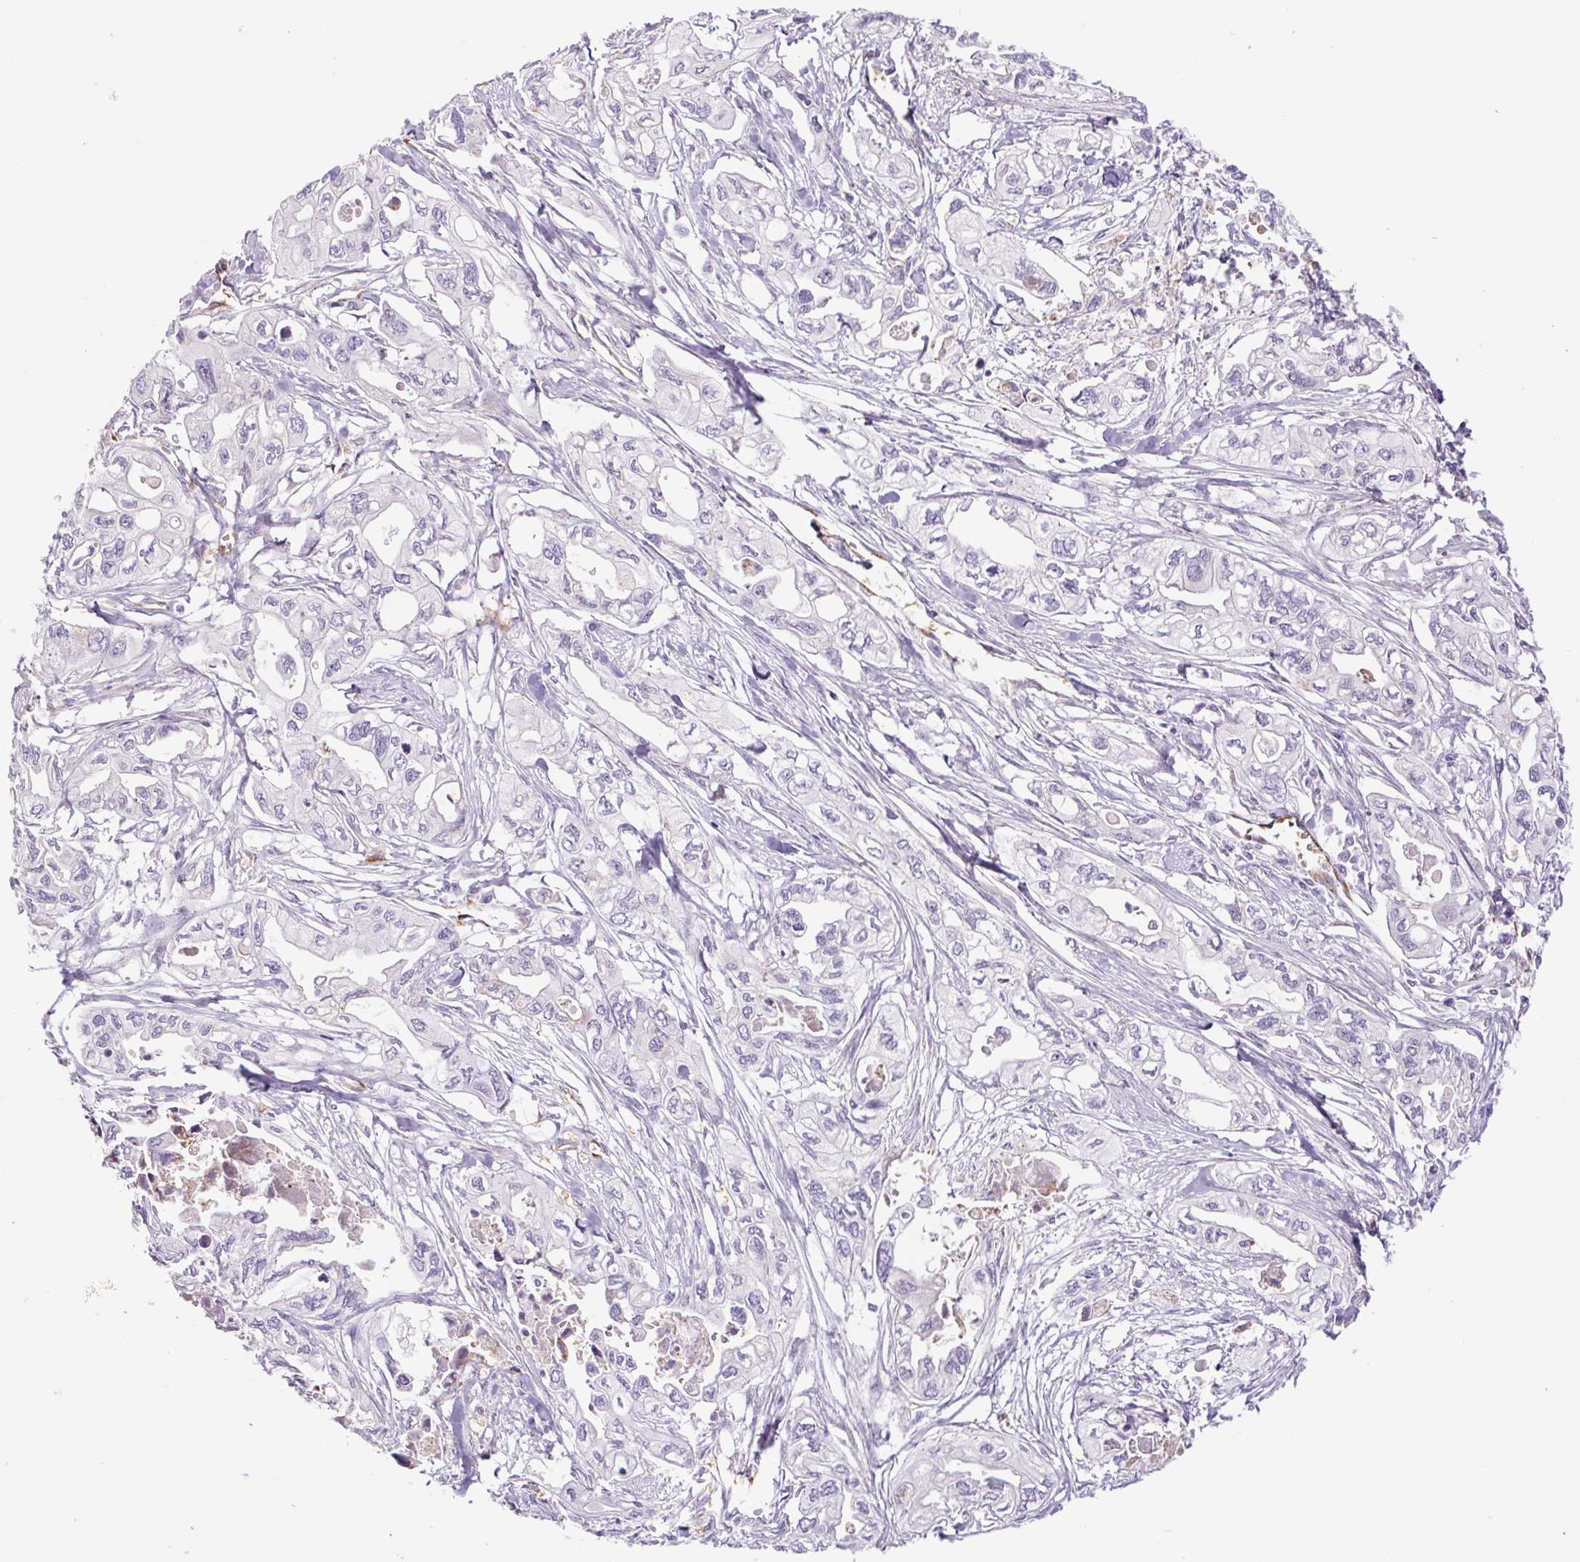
{"staining": {"intensity": "negative", "quantity": "none", "location": "none"}, "tissue": "pancreatic cancer", "cell_type": "Tumor cells", "image_type": "cancer", "snomed": [{"axis": "morphology", "description": "Adenocarcinoma, NOS"}, {"axis": "topography", "description": "Pancreas"}], "caption": "A high-resolution histopathology image shows IHC staining of adenocarcinoma (pancreatic), which shows no significant positivity in tumor cells.", "gene": "IGFL3", "patient": {"sex": "male", "age": 68}}